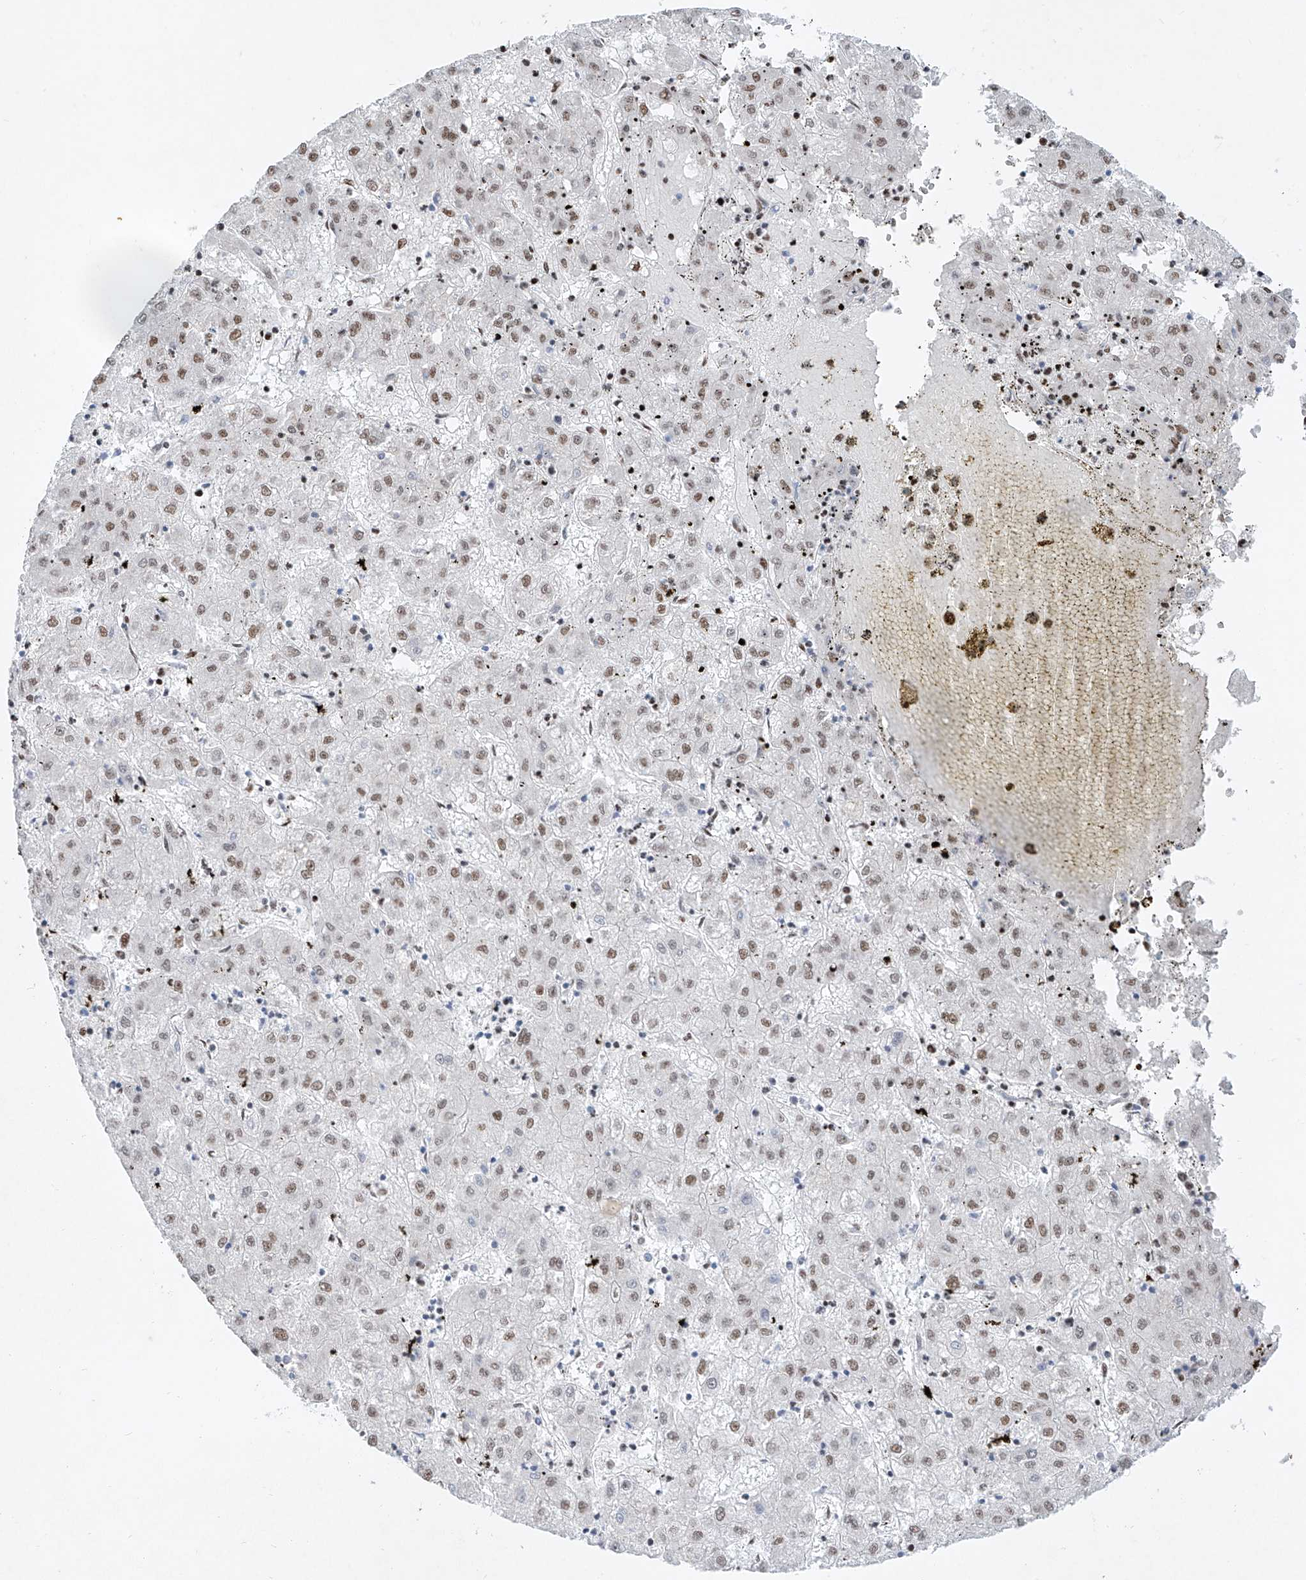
{"staining": {"intensity": "weak", "quantity": "25%-75%", "location": "nuclear"}, "tissue": "liver cancer", "cell_type": "Tumor cells", "image_type": "cancer", "snomed": [{"axis": "morphology", "description": "Carcinoma, Hepatocellular, NOS"}, {"axis": "topography", "description": "Liver"}], "caption": "A histopathology image of liver cancer (hepatocellular carcinoma) stained for a protein reveals weak nuclear brown staining in tumor cells.", "gene": "TAF4", "patient": {"sex": "male", "age": 72}}